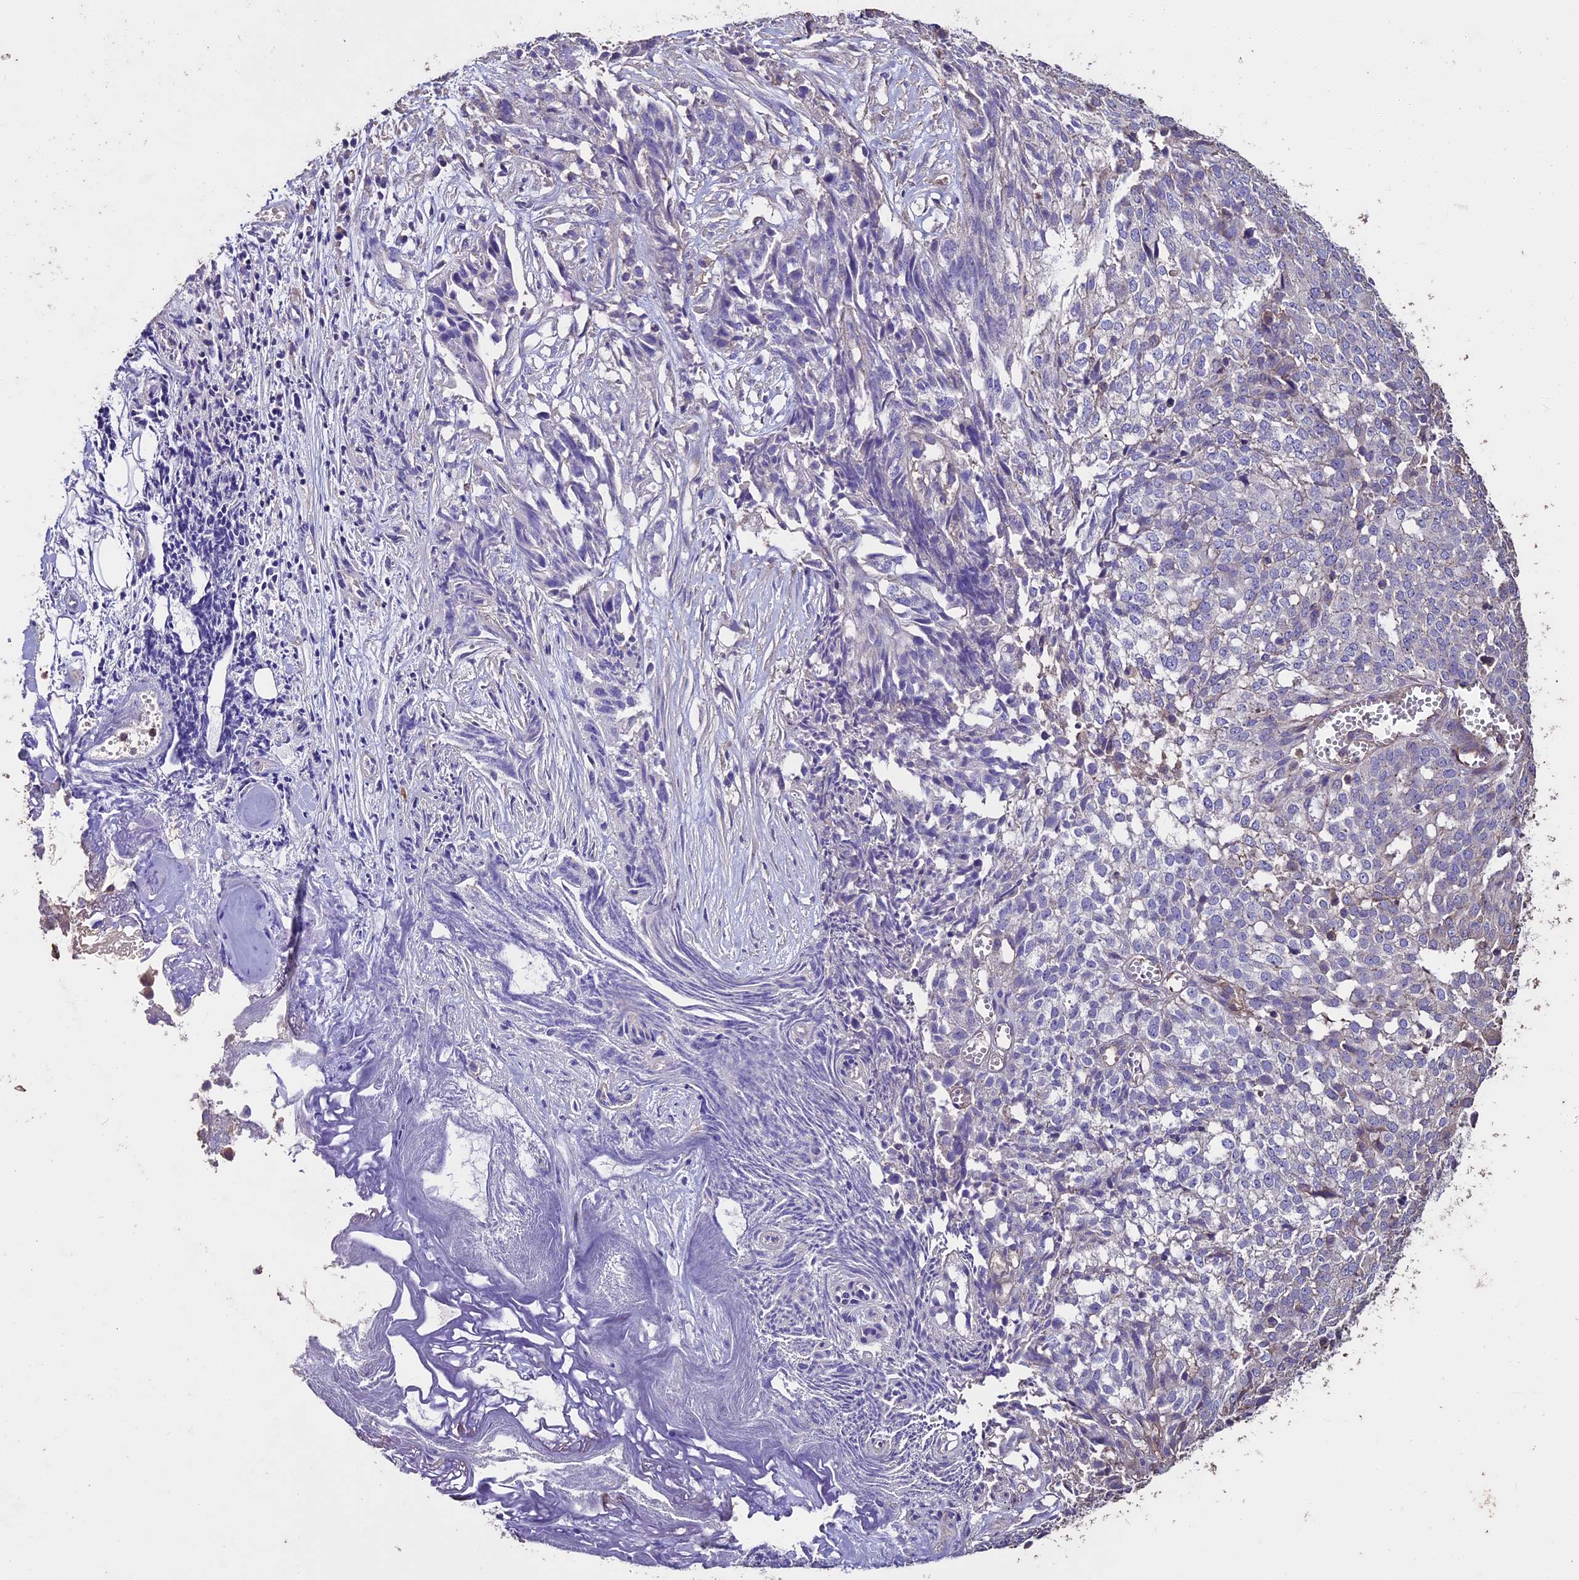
{"staining": {"intensity": "negative", "quantity": "none", "location": "none"}, "tissue": "ovarian cancer", "cell_type": "Tumor cells", "image_type": "cancer", "snomed": [{"axis": "morphology", "description": "Cystadenocarcinoma, serous, NOS"}, {"axis": "topography", "description": "Soft tissue"}, {"axis": "topography", "description": "Ovary"}], "caption": "The histopathology image reveals no staining of tumor cells in ovarian cancer (serous cystadenocarcinoma).", "gene": "USB1", "patient": {"sex": "female", "age": 57}}